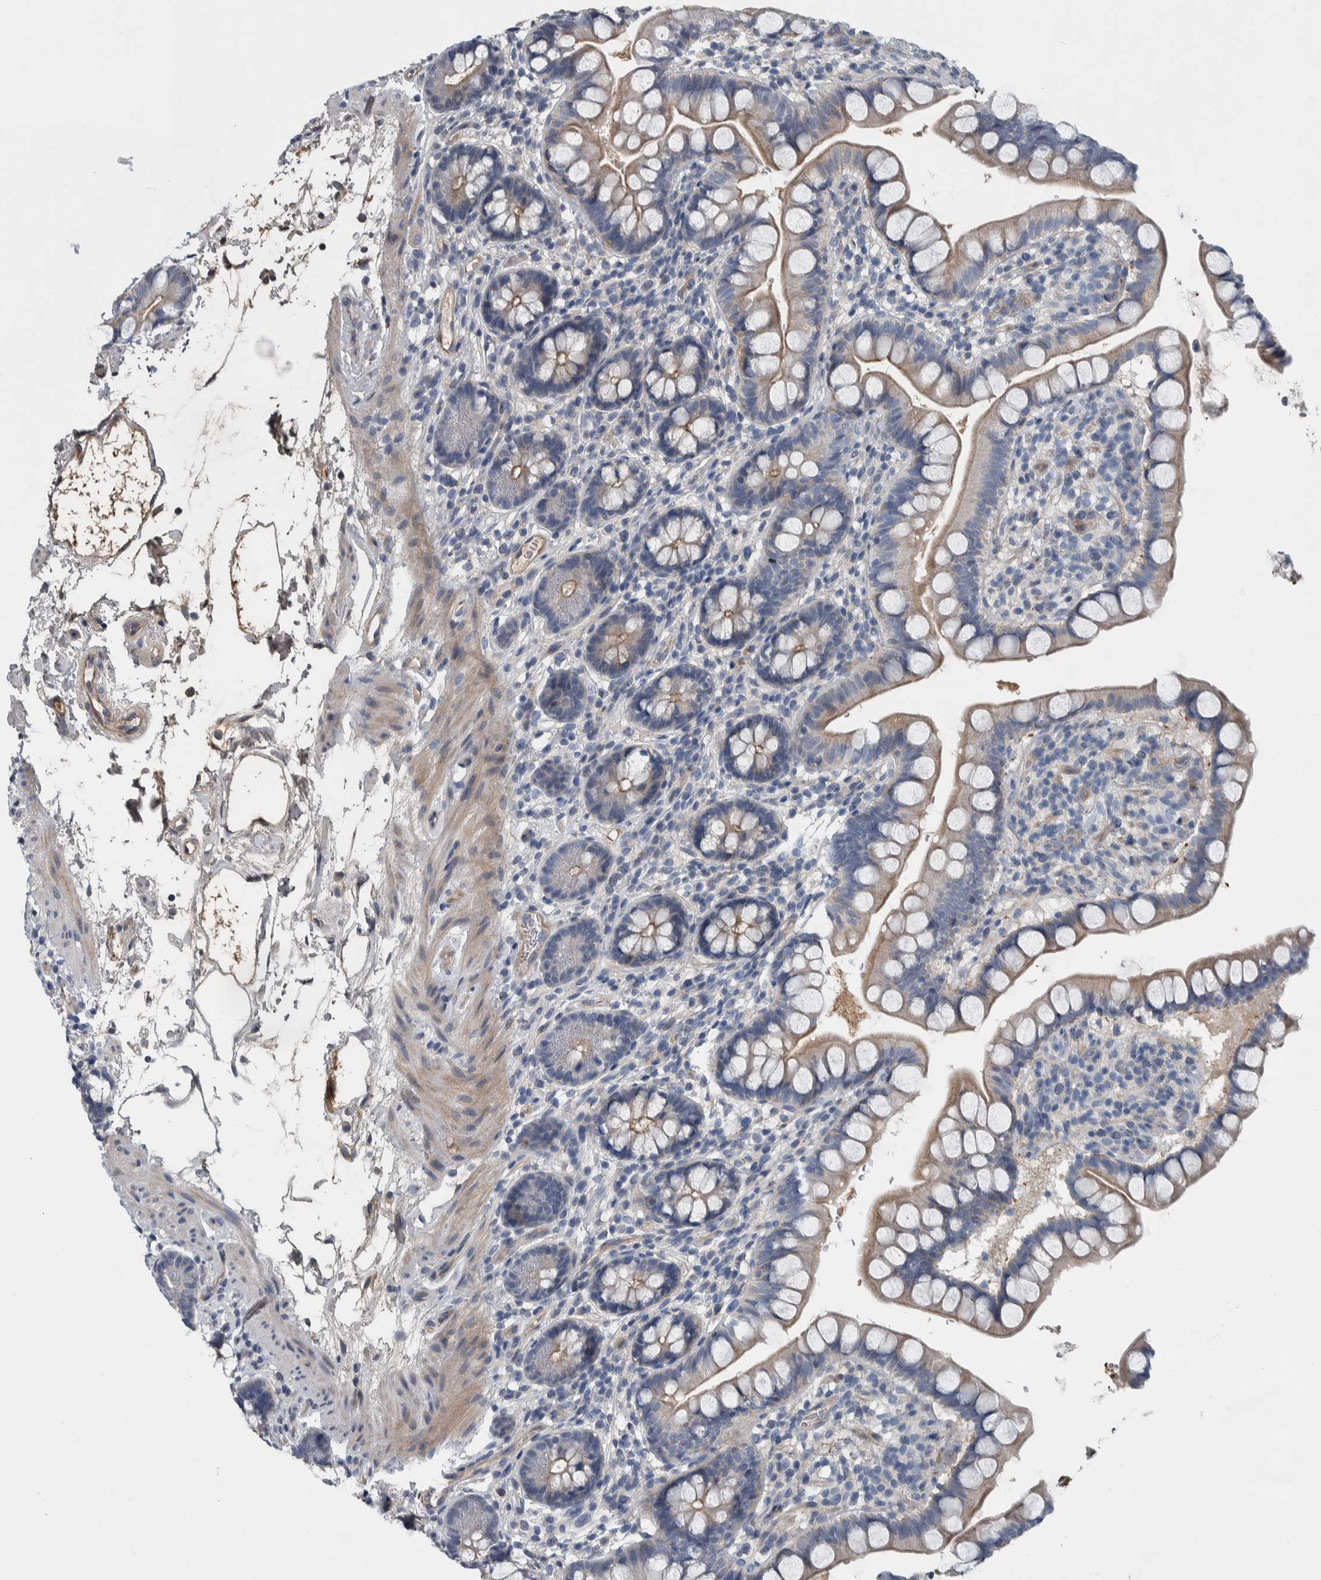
{"staining": {"intensity": "weak", "quantity": "25%-75%", "location": "cytoplasmic/membranous"}, "tissue": "small intestine", "cell_type": "Glandular cells", "image_type": "normal", "snomed": [{"axis": "morphology", "description": "Normal tissue, NOS"}, {"axis": "topography", "description": "Small intestine"}], "caption": "An immunohistochemistry (IHC) image of normal tissue is shown. Protein staining in brown shows weak cytoplasmic/membranous positivity in small intestine within glandular cells. The staining was performed using DAB (3,3'-diaminobenzidine), with brown indicating positive protein expression. Nuclei are stained blue with hematoxylin.", "gene": "SERPINC1", "patient": {"sex": "female", "age": 84}}